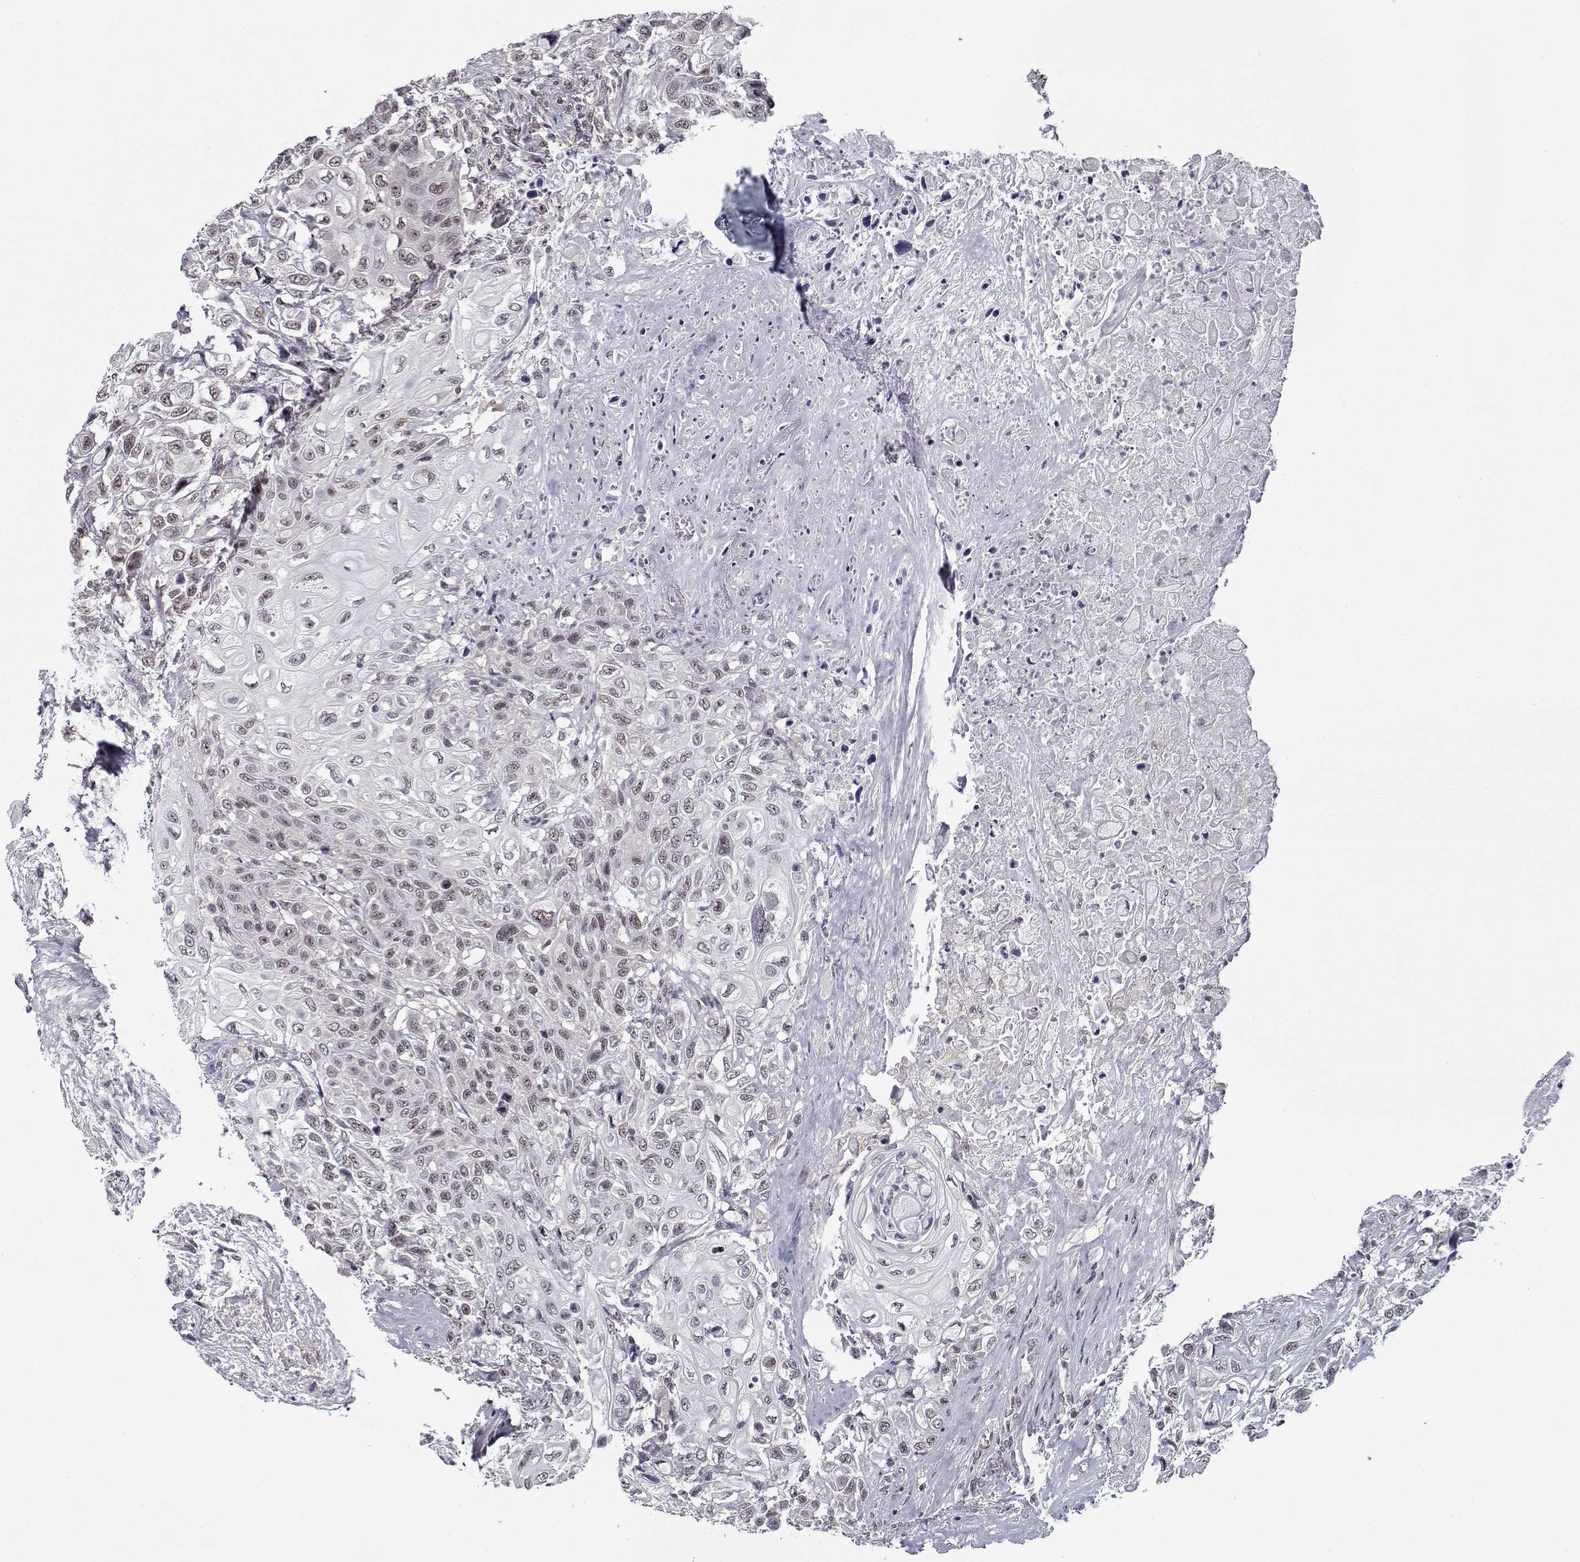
{"staining": {"intensity": "negative", "quantity": "none", "location": "none"}, "tissue": "urothelial cancer", "cell_type": "Tumor cells", "image_type": "cancer", "snomed": [{"axis": "morphology", "description": "Urothelial carcinoma, High grade"}, {"axis": "topography", "description": "Urinary bladder"}], "caption": "This is a image of immunohistochemistry (IHC) staining of urothelial cancer, which shows no positivity in tumor cells.", "gene": "TESPA1", "patient": {"sex": "female", "age": 56}}